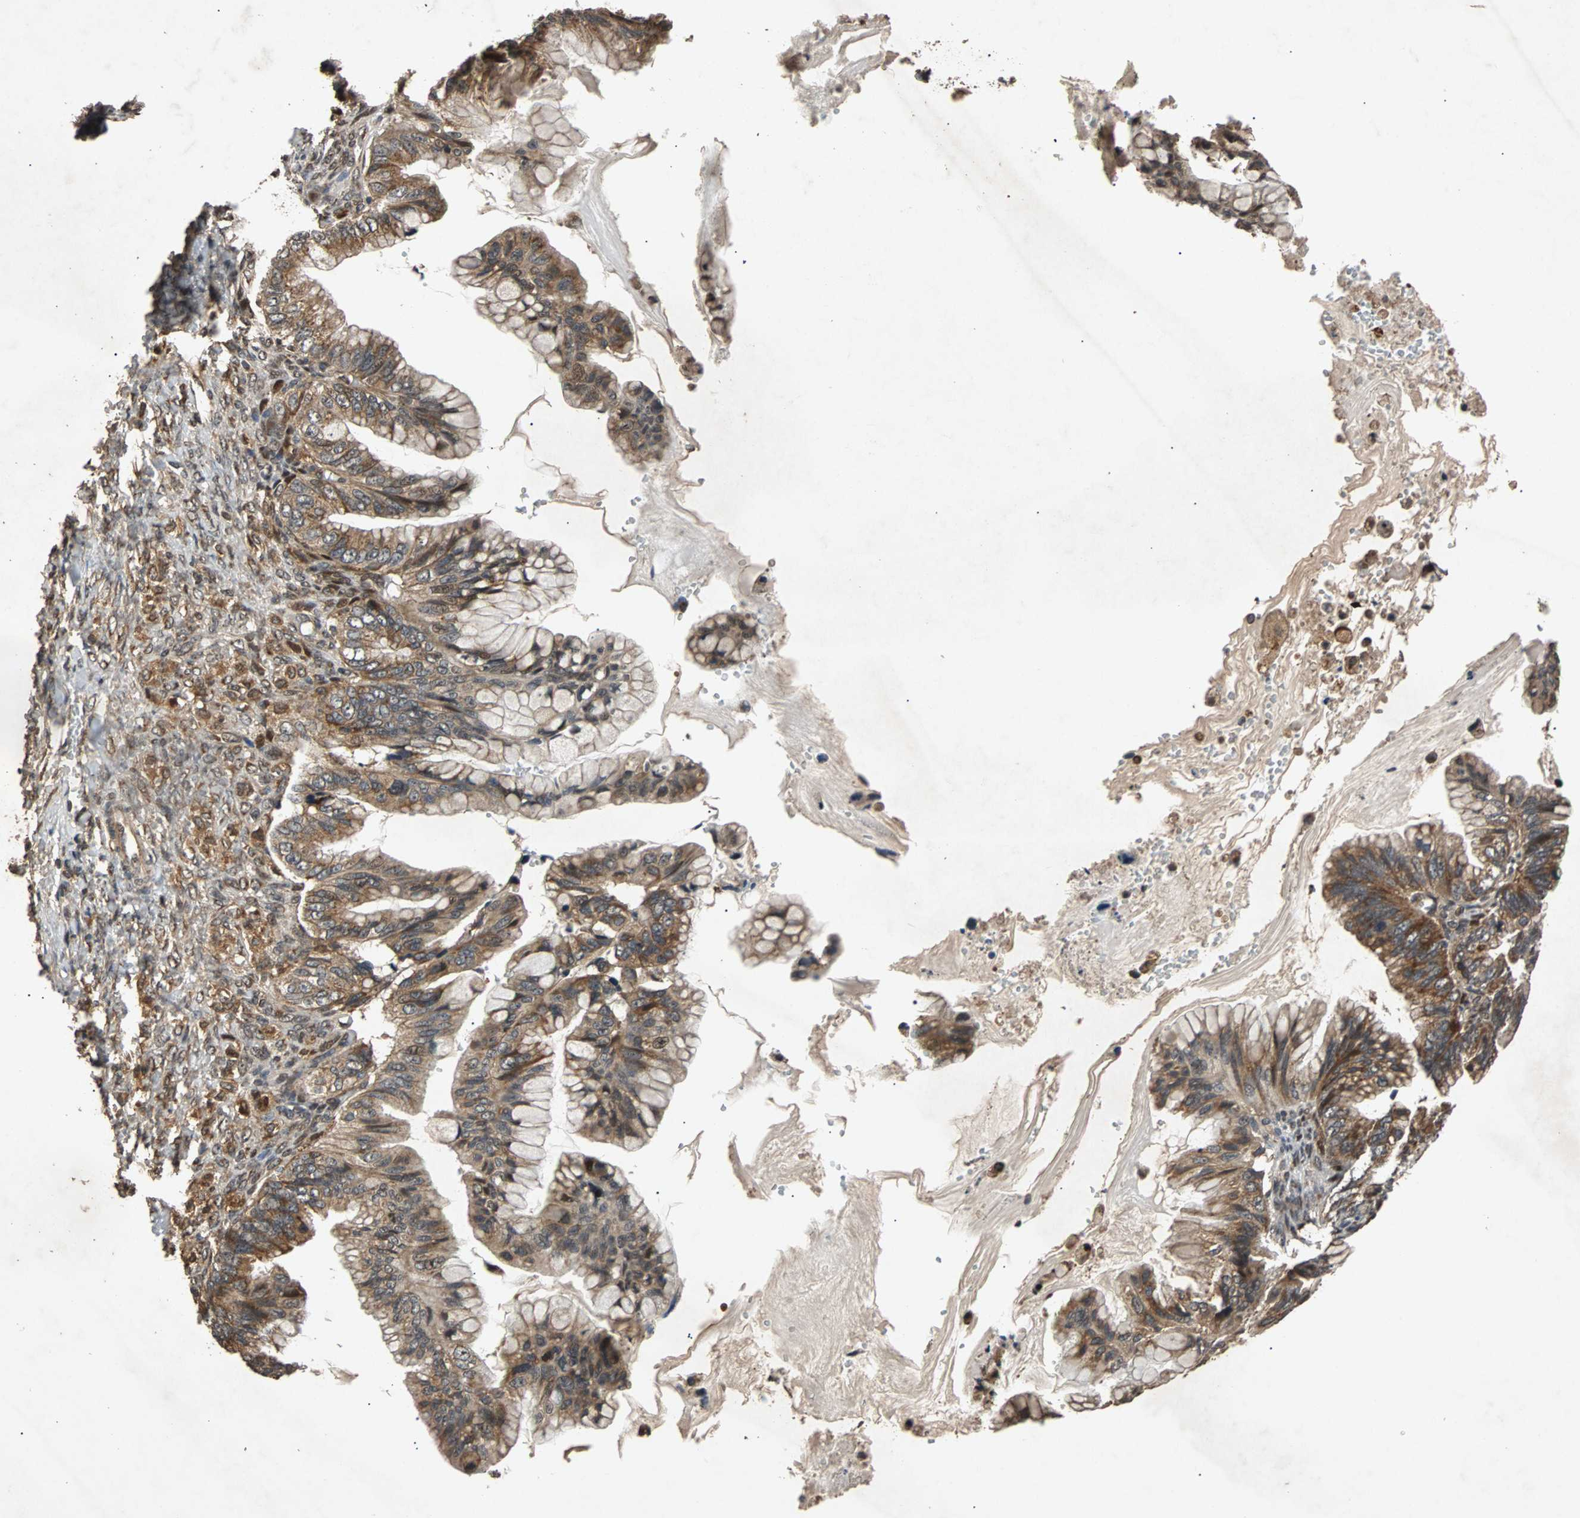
{"staining": {"intensity": "moderate", "quantity": ">75%", "location": "cytoplasmic/membranous,nuclear"}, "tissue": "ovarian cancer", "cell_type": "Tumor cells", "image_type": "cancer", "snomed": [{"axis": "morphology", "description": "Cystadenocarcinoma, mucinous, NOS"}, {"axis": "topography", "description": "Ovary"}], "caption": "Immunohistochemical staining of human ovarian mucinous cystadenocarcinoma displays medium levels of moderate cytoplasmic/membranous and nuclear expression in approximately >75% of tumor cells. The staining was performed using DAB, with brown indicating positive protein expression. Nuclei are stained blue with hematoxylin.", "gene": "USP31", "patient": {"sex": "female", "age": 36}}